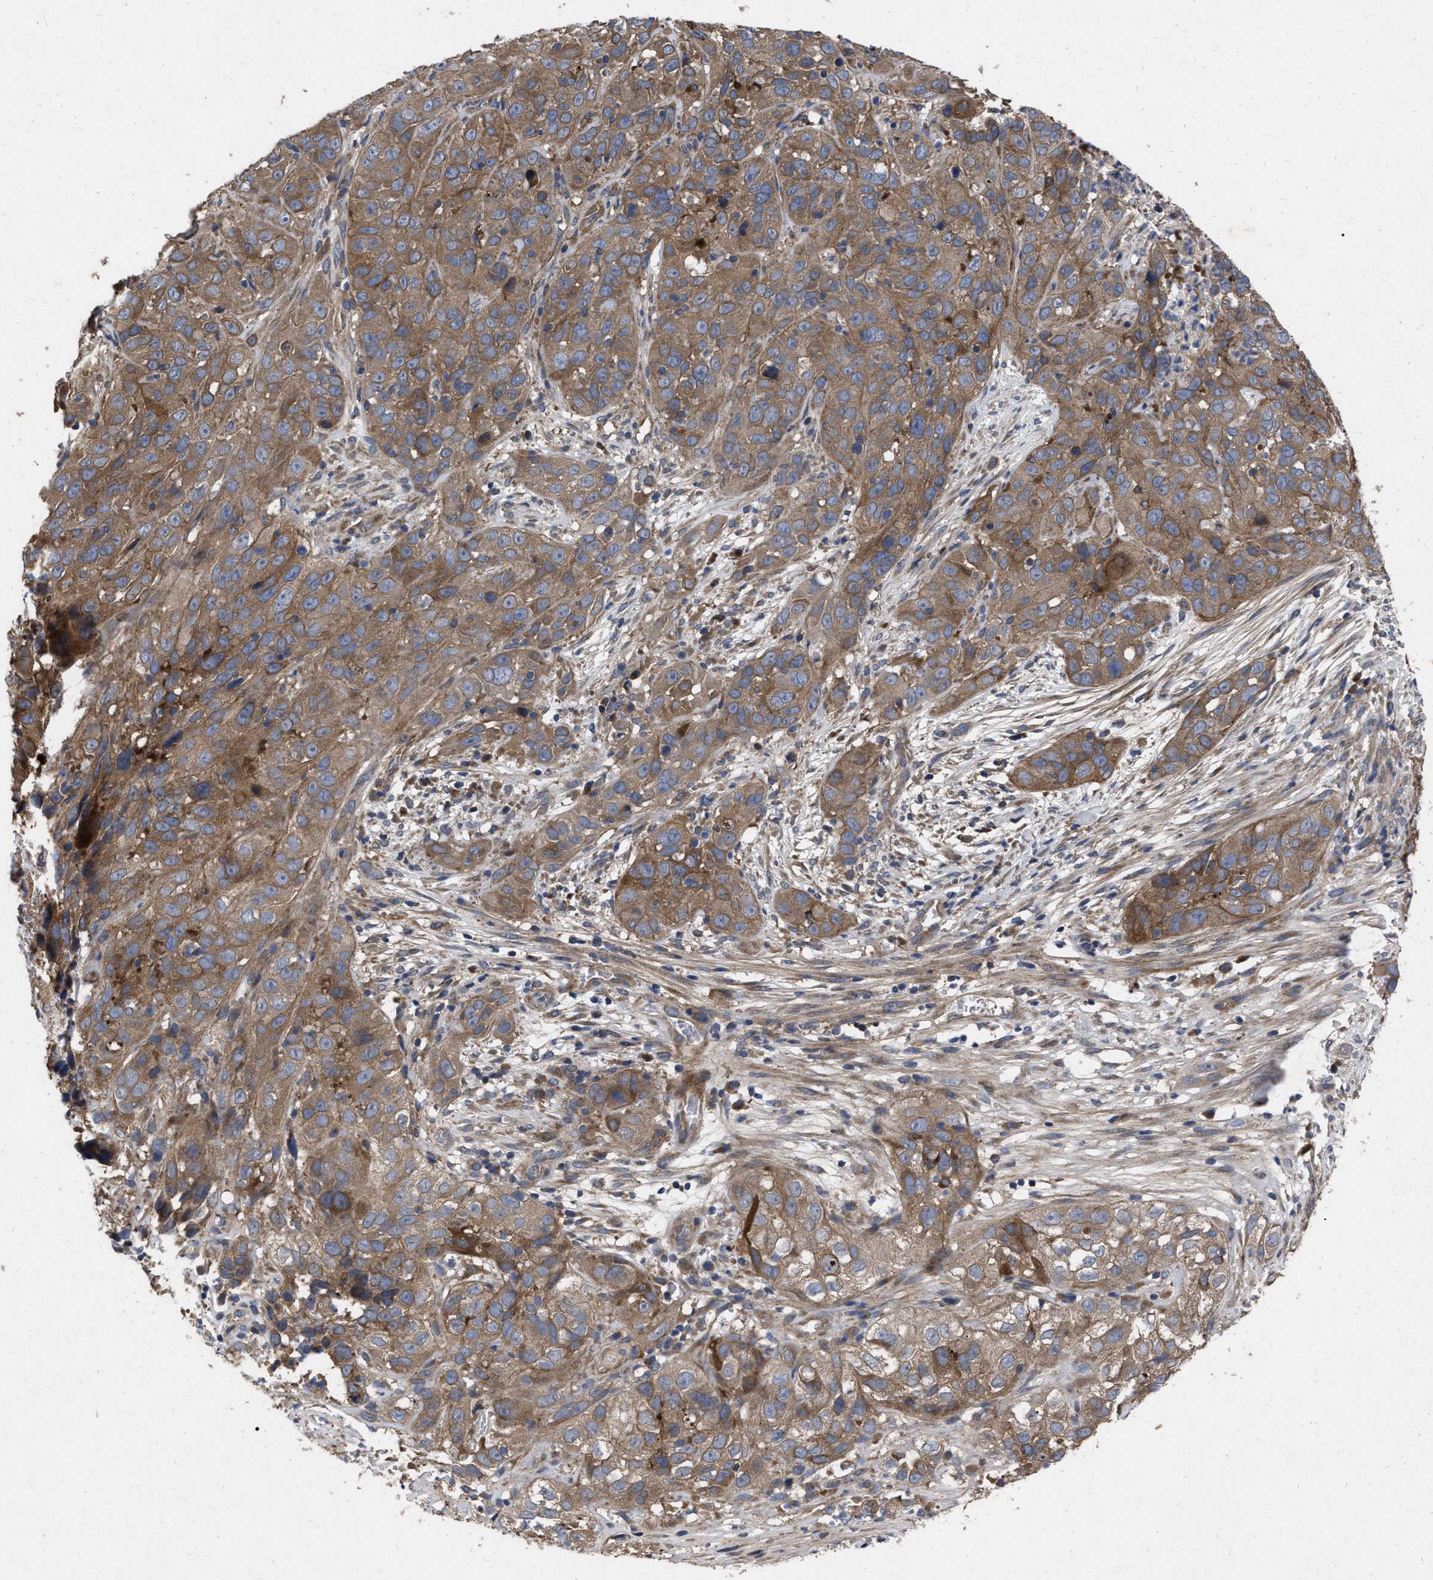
{"staining": {"intensity": "moderate", "quantity": ">75%", "location": "cytoplasmic/membranous"}, "tissue": "cervical cancer", "cell_type": "Tumor cells", "image_type": "cancer", "snomed": [{"axis": "morphology", "description": "Squamous cell carcinoma, NOS"}, {"axis": "topography", "description": "Cervix"}], "caption": "Protein positivity by IHC demonstrates moderate cytoplasmic/membranous expression in about >75% of tumor cells in cervical squamous cell carcinoma.", "gene": "CDKN2C", "patient": {"sex": "female", "age": 32}}